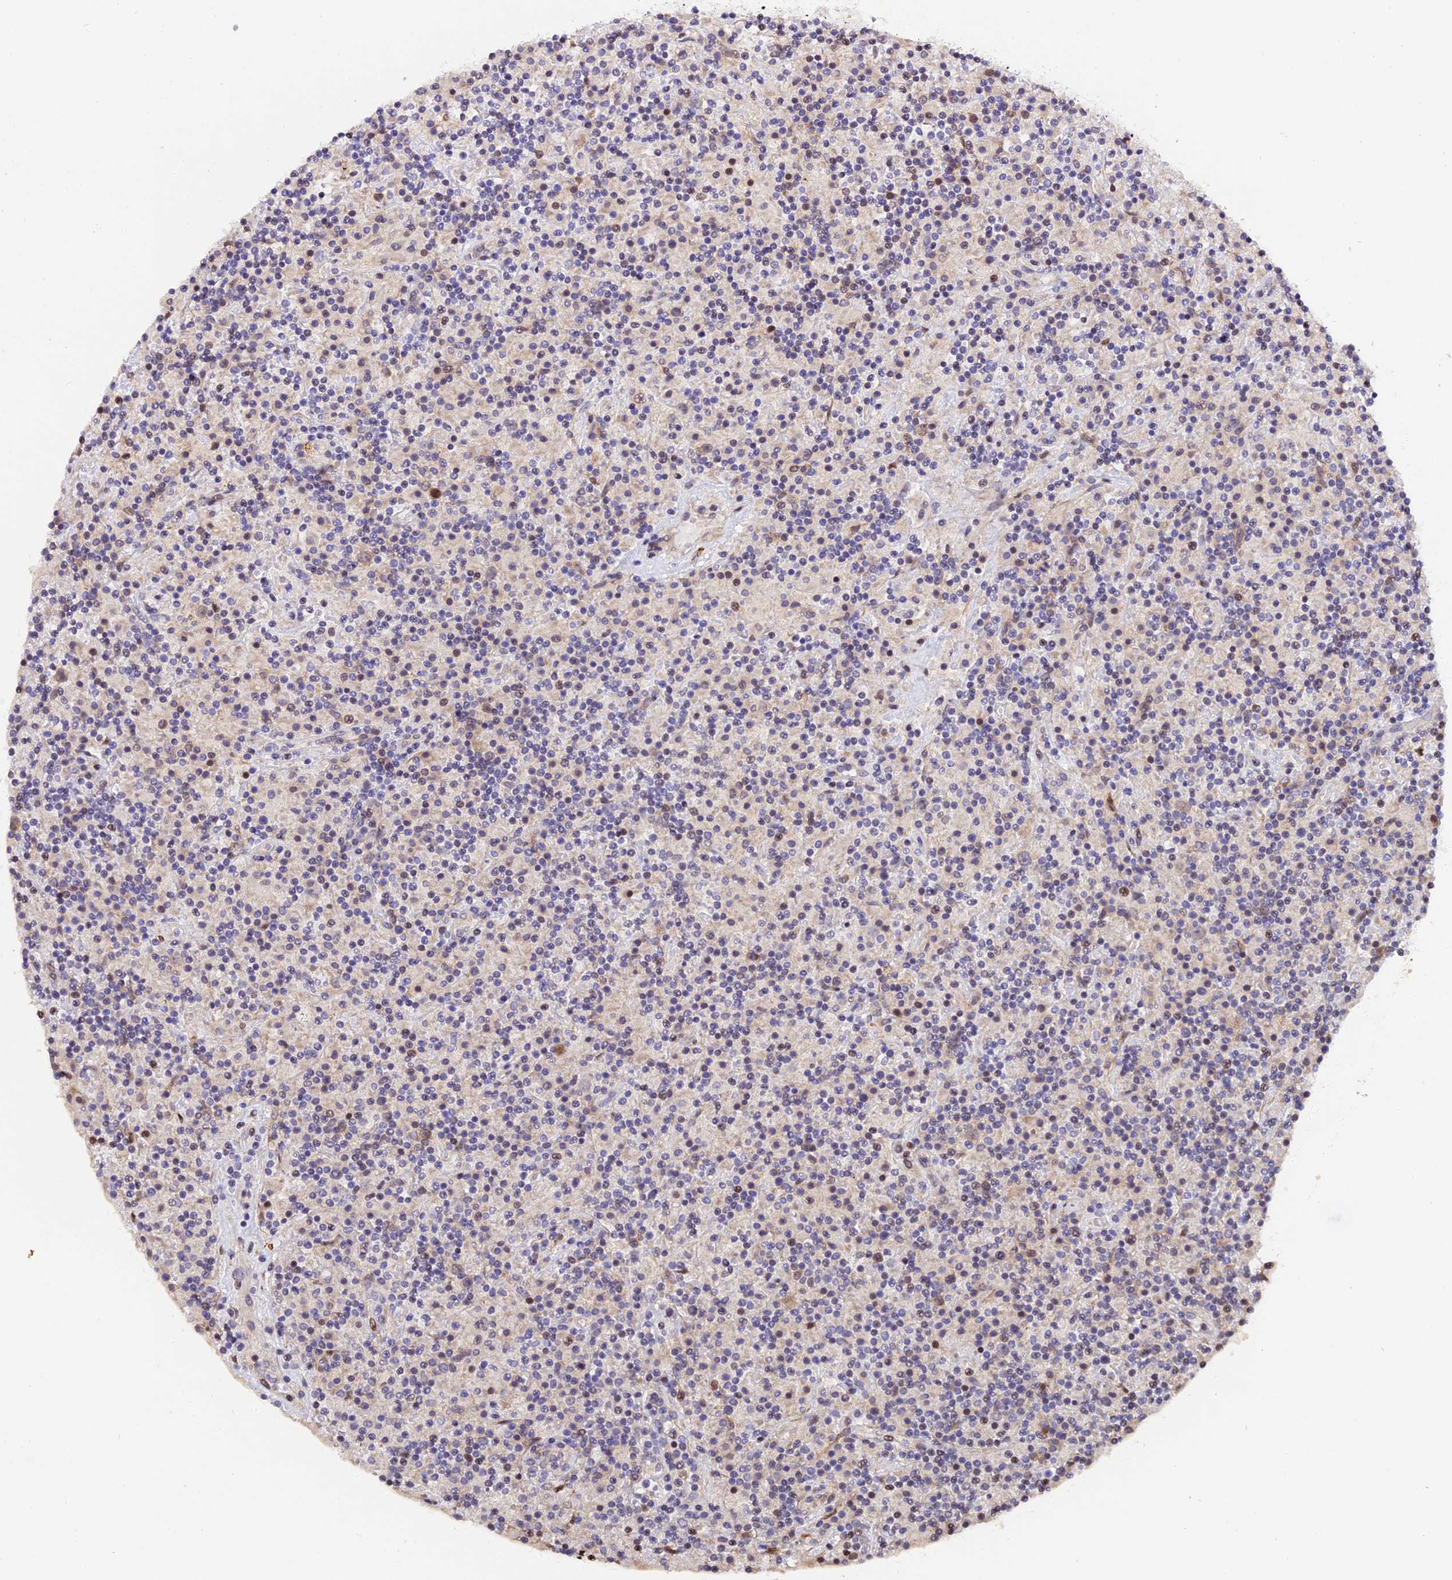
{"staining": {"intensity": "negative", "quantity": "none", "location": "none"}, "tissue": "lymphoma", "cell_type": "Tumor cells", "image_type": "cancer", "snomed": [{"axis": "morphology", "description": "Hodgkin's disease, NOS"}, {"axis": "topography", "description": "Lymph node"}], "caption": "The image reveals no significant expression in tumor cells of lymphoma.", "gene": "HERPUD1", "patient": {"sex": "male", "age": 70}}